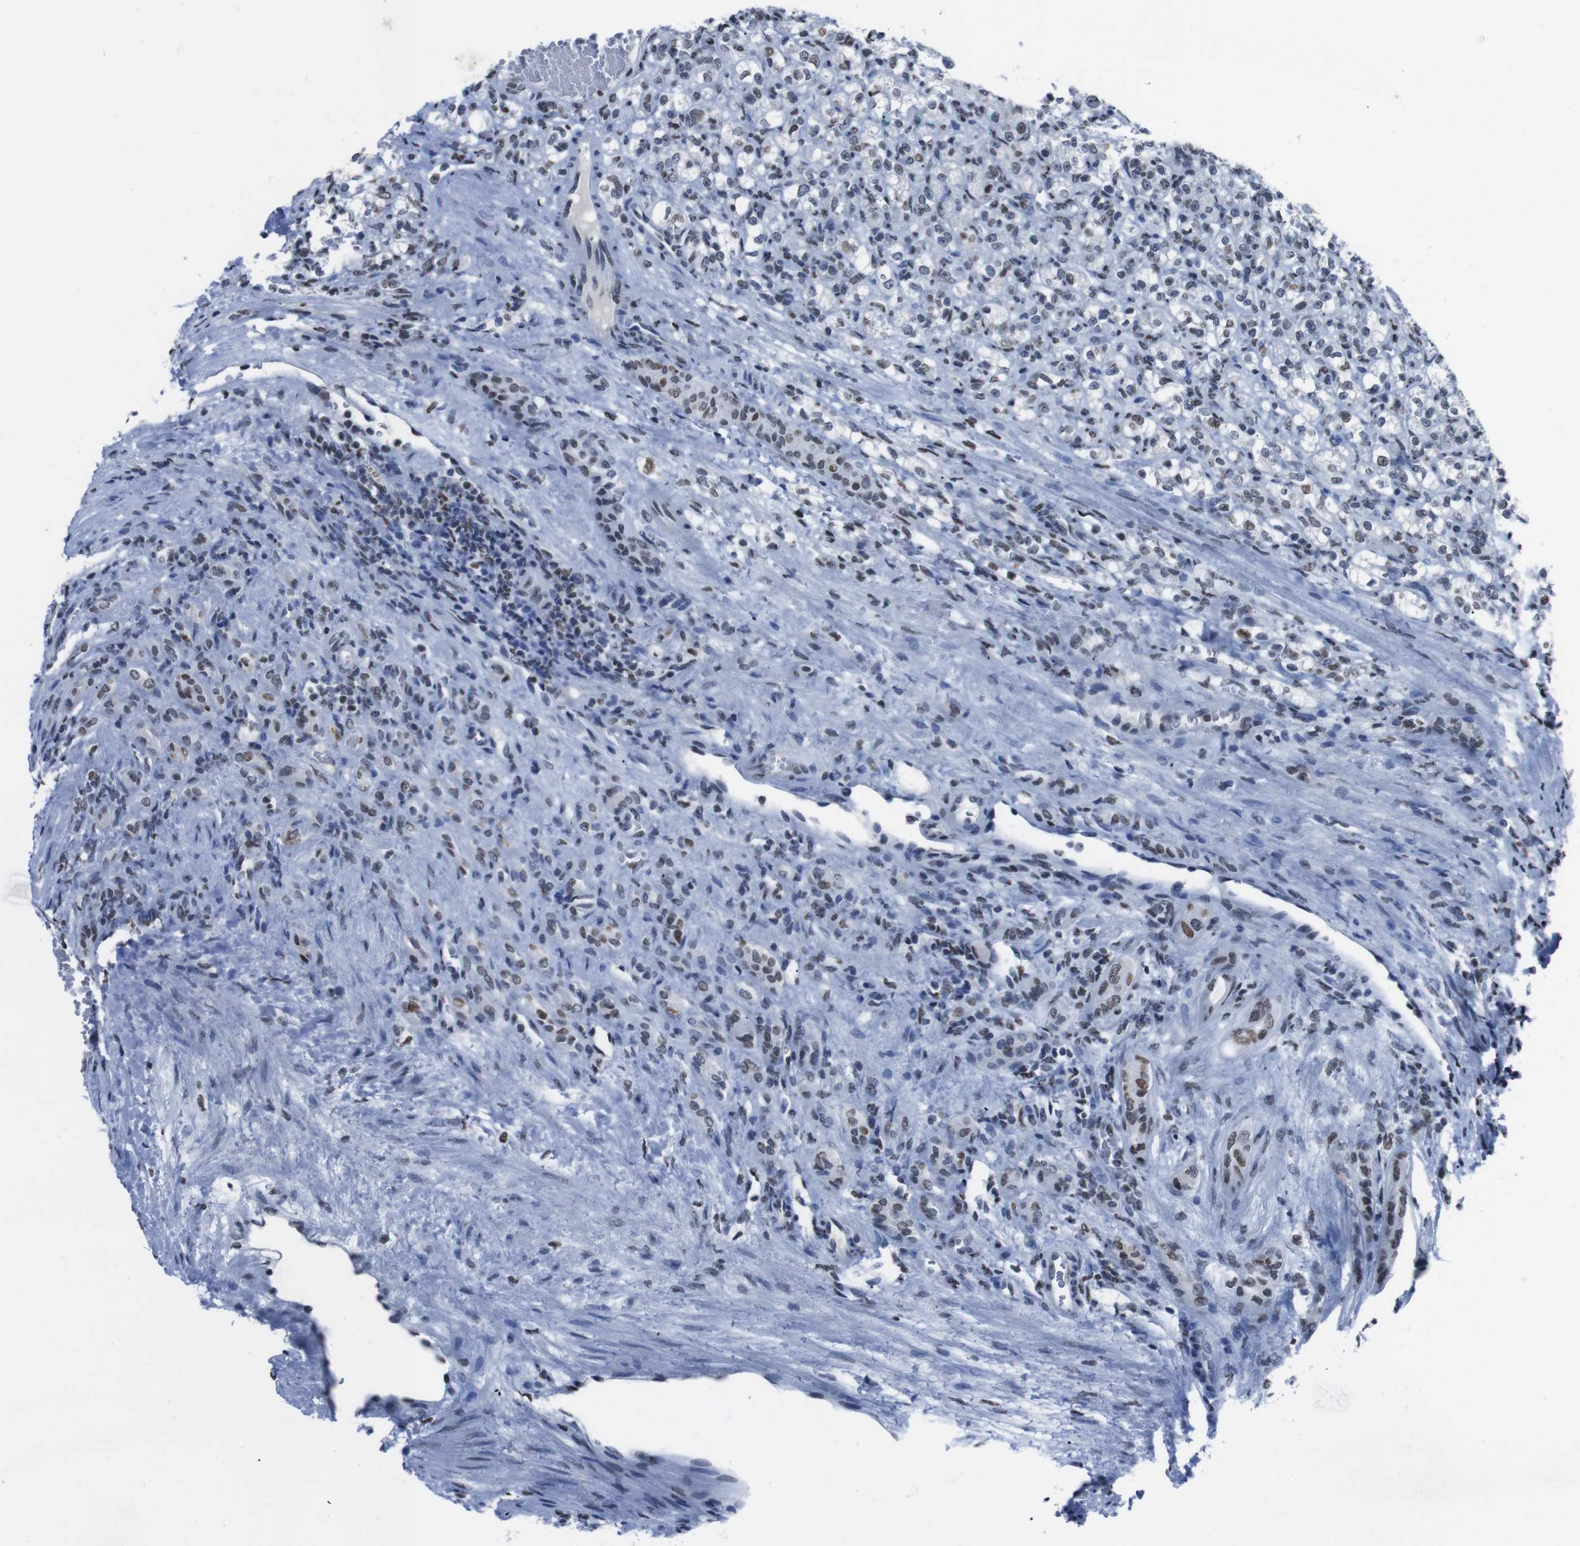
{"staining": {"intensity": "moderate", "quantity": "25%-75%", "location": "nuclear"}, "tissue": "renal cancer", "cell_type": "Tumor cells", "image_type": "cancer", "snomed": [{"axis": "morphology", "description": "Adenocarcinoma, NOS"}, {"axis": "topography", "description": "Kidney"}], "caption": "DAB (3,3'-diaminobenzidine) immunohistochemical staining of human renal cancer shows moderate nuclear protein positivity in about 25%-75% of tumor cells. (DAB IHC with brightfield microscopy, high magnification).", "gene": "PIP4P2", "patient": {"sex": "male", "age": 61}}